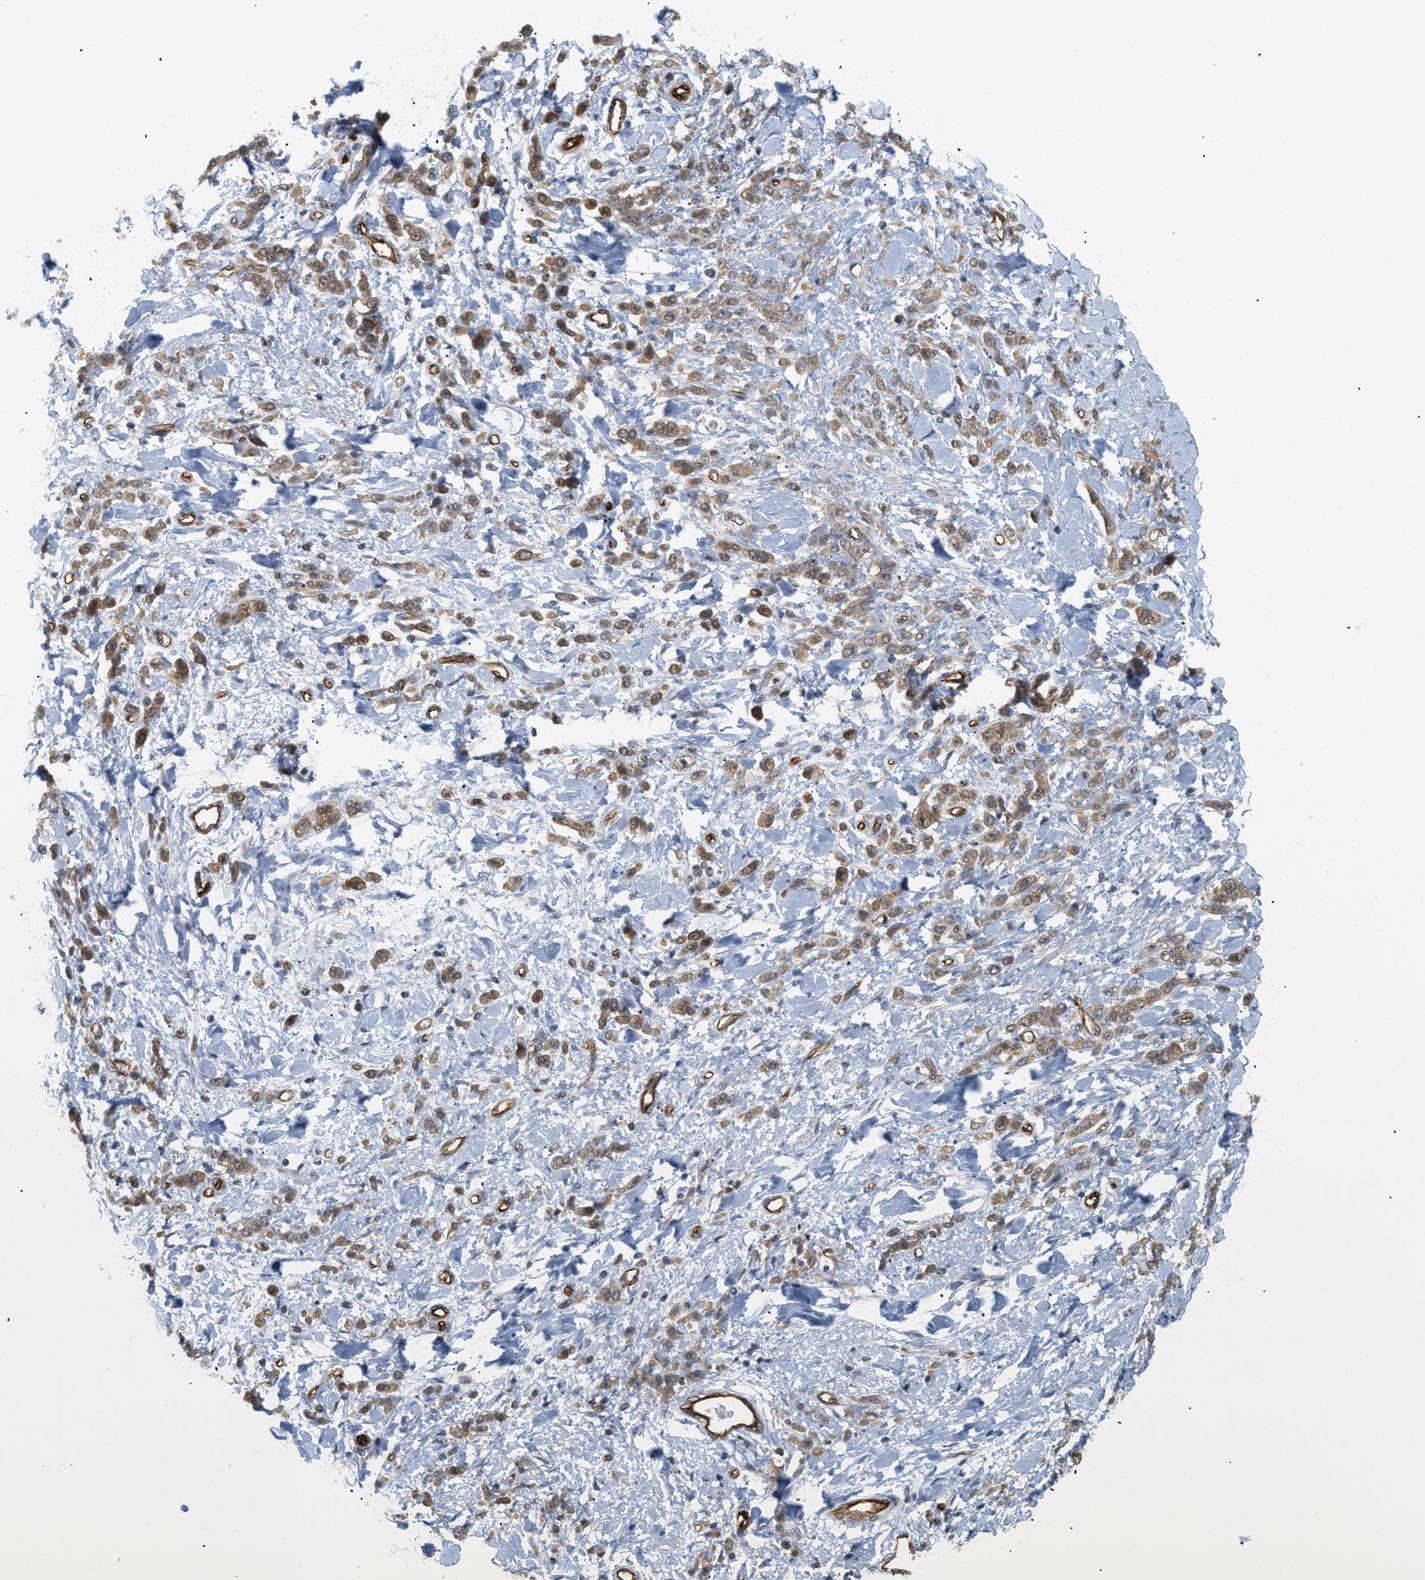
{"staining": {"intensity": "moderate", "quantity": ">75%", "location": "cytoplasmic/membranous"}, "tissue": "stomach cancer", "cell_type": "Tumor cells", "image_type": "cancer", "snomed": [{"axis": "morphology", "description": "Normal tissue, NOS"}, {"axis": "morphology", "description": "Adenocarcinoma, NOS"}, {"axis": "topography", "description": "Stomach"}], "caption": "Protein expression analysis of stomach cancer reveals moderate cytoplasmic/membranous positivity in about >75% of tumor cells. (DAB IHC, brown staining for protein, blue staining for nuclei).", "gene": "PALMD", "patient": {"sex": "male", "age": 82}}